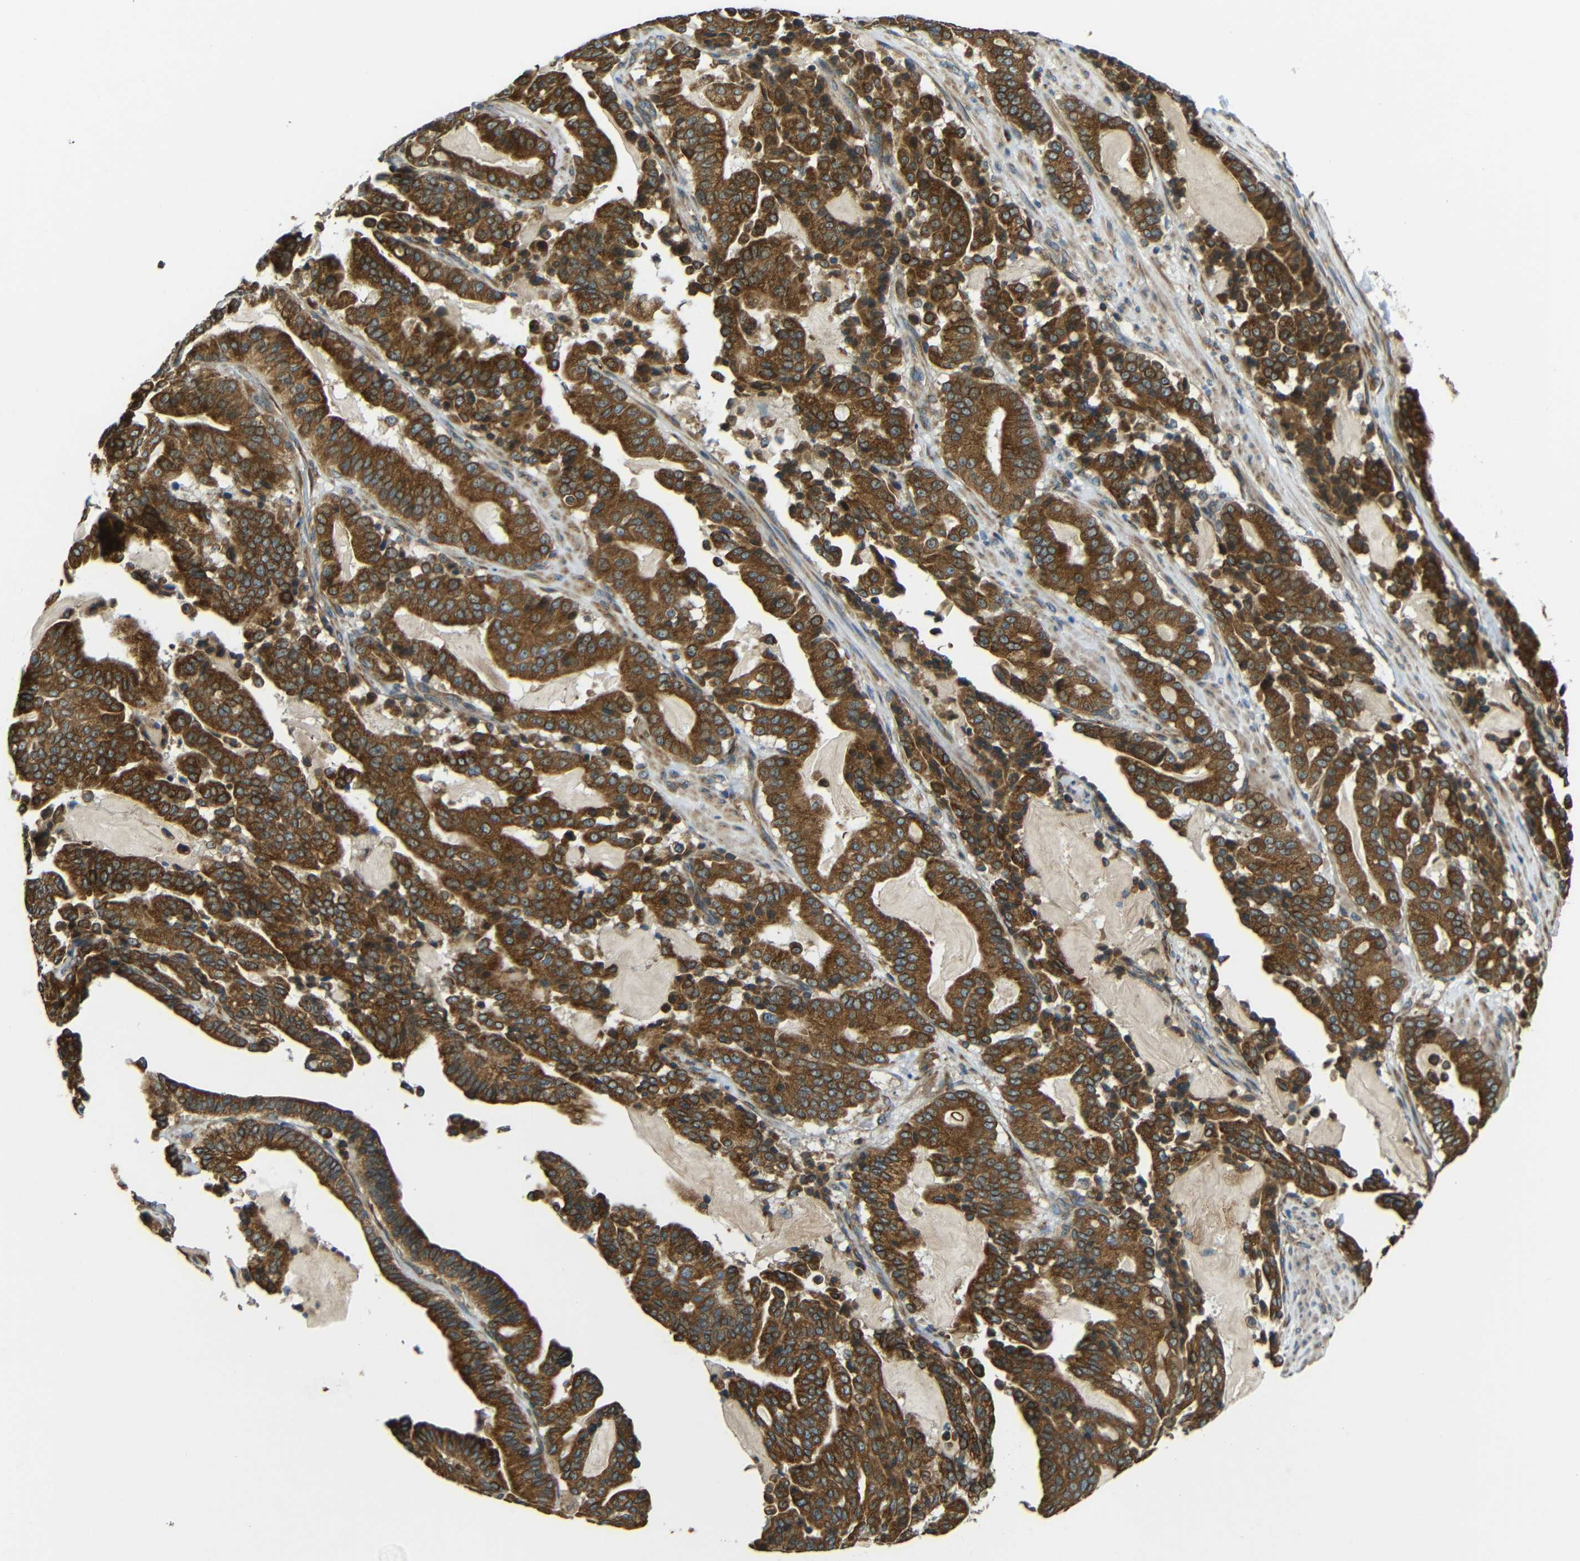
{"staining": {"intensity": "strong", "quantity": ">75%", "location": "cytoplasmic/membranous"}, "tissue": "pancreatic cancer", "cell_type": "Tumor cells", "image_type": "cancer", "snomed": [{"axis": "morphology", "description": "Adenocarcinoma, NOS"}, {"axis": "topography", "description": "Pancreas"}], "caption": "Tumor cells display high levels of strong cytoplasmic/membranous expression in about >75% of cells in human pancreatic cancer.", "gene": "VAPB", "patient": {"sex": "male", "age": 63}}